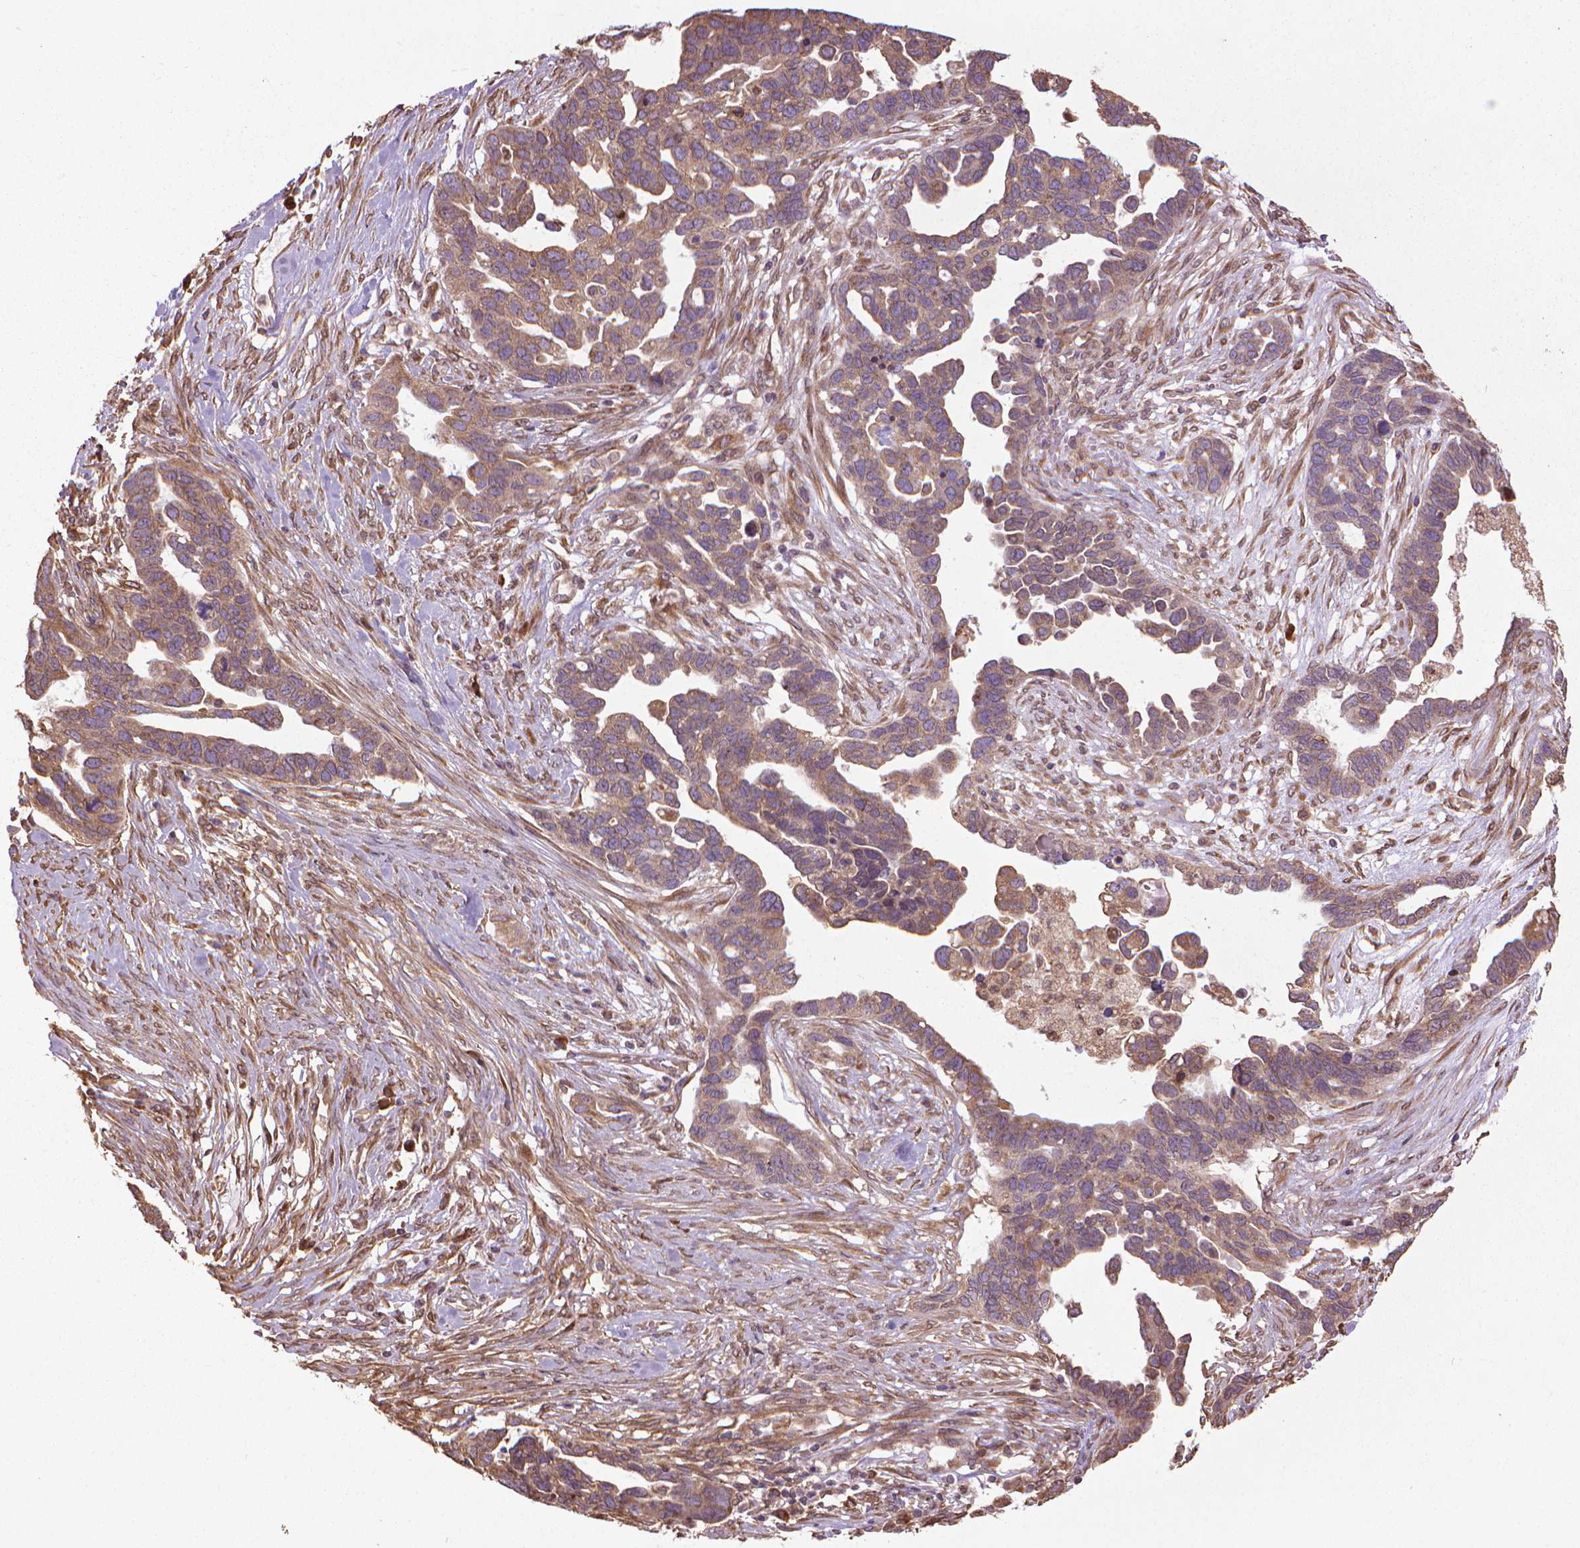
{"staining": {"intensity": "moderate", "quantity": ">75%", "location": "cytoplasmic/membranous"}, "tissue": "ovarian cancer", "cell_type": "Tumor cells", "image_type": "cancer", "snomed": [{"axis": "morphology", "description": "Cystadenocarcinoma, serous, NOS"}, {"axis": "topography", "description": "Ovary"}], "caption": "IHC staining of ovarian cancer (serous cystadenocarcinoma), which shows medium levels of moderate cytoplasmic/membranous positivity in approximately >75% of tumor cells indicating moderate cytoplasmic/membranous protein expression. The staining was performed using DAB (brown) for protein detection and nuclei were counterstained in hematoxylin (blue).", "gene": "GAS1", "patient": {"sex": "female", "age": 54}}